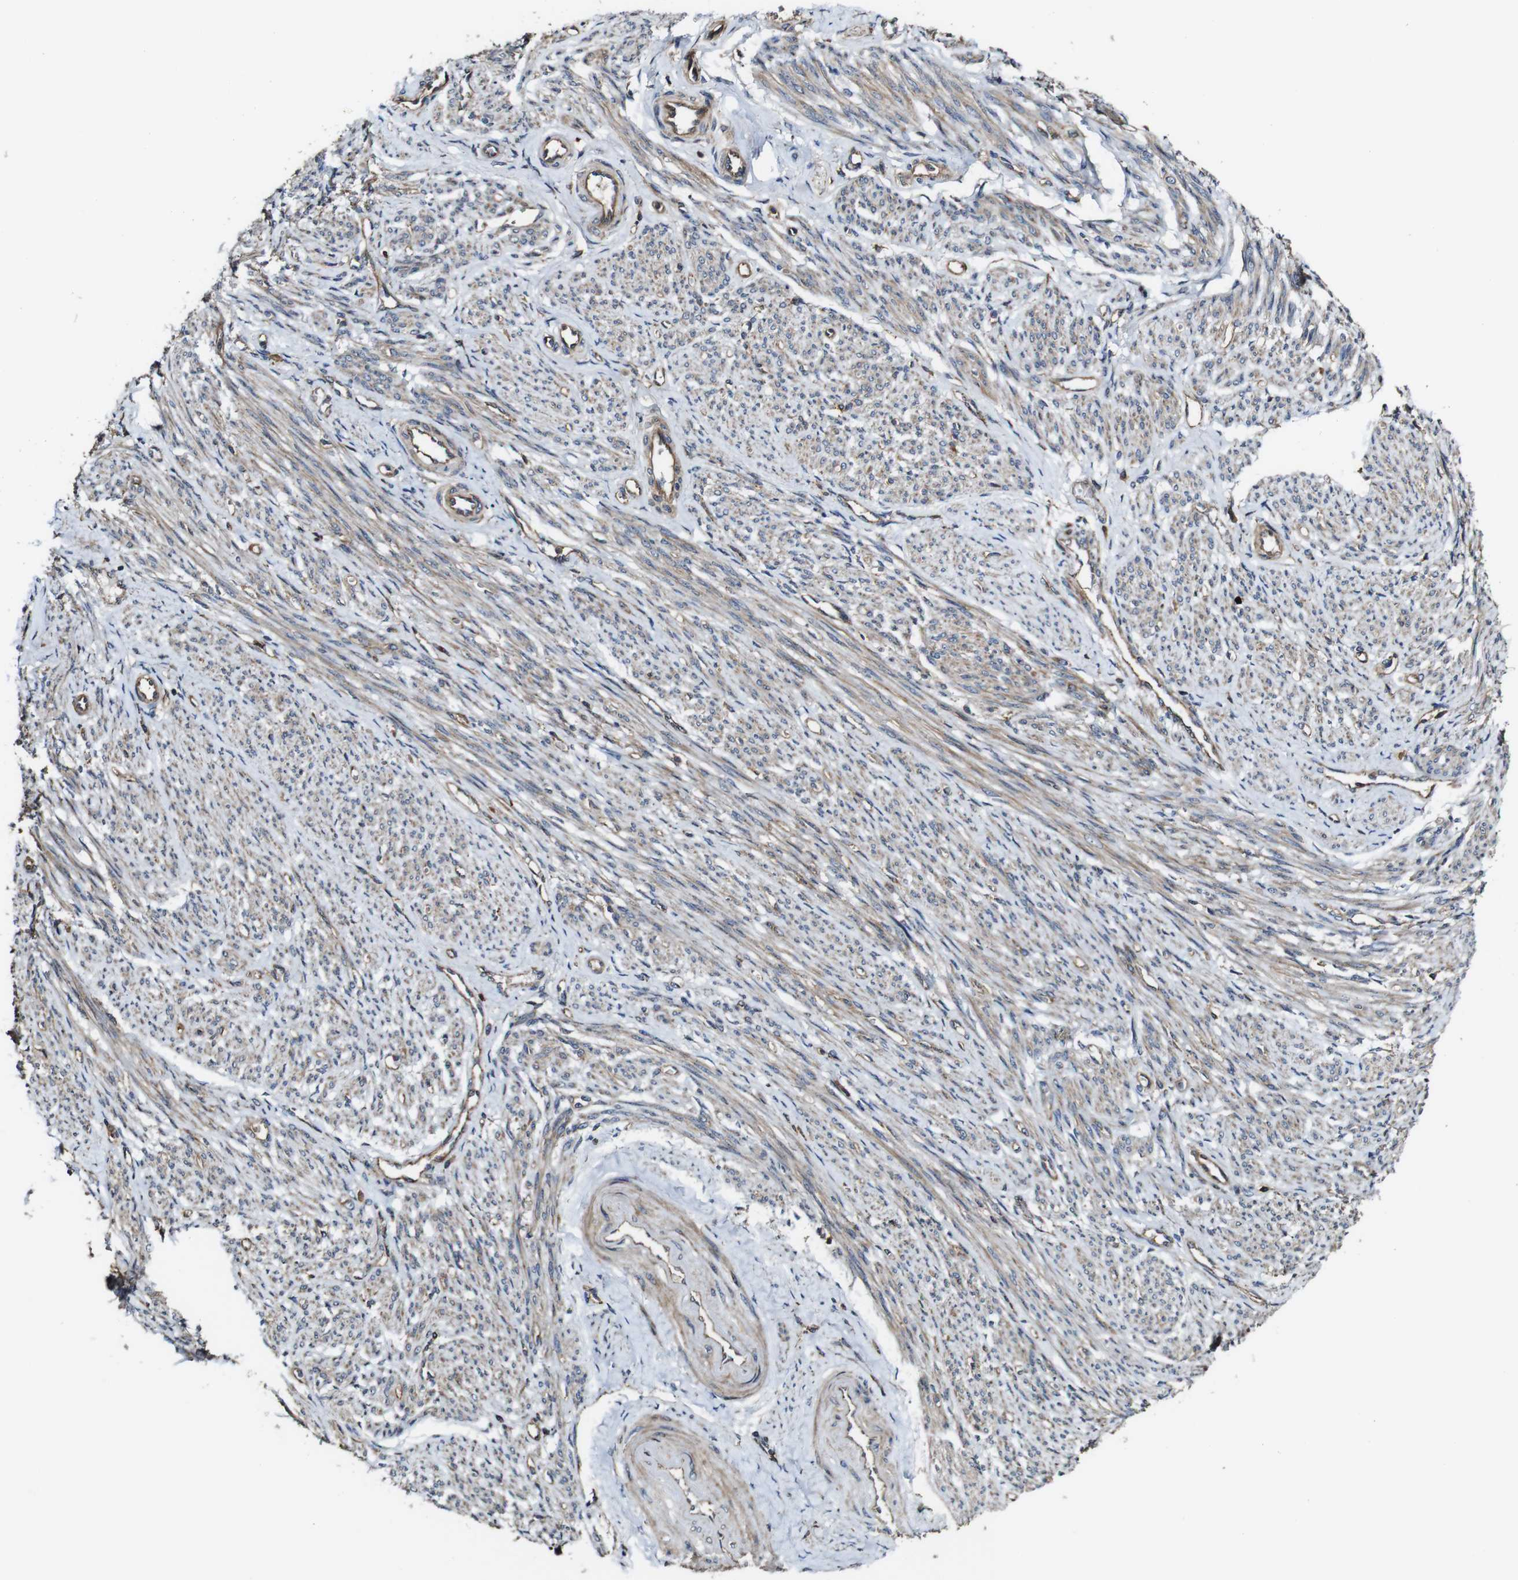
{"staining": {"intensity": "strong", "quantity": "25%-75%", "location": "cytoplasmic/membranous"}, "tissue": "smooth muscle", "cell_type": "Smooth muscle cells", "image_type": "normal", "snomed": [{"axis": "morphology", "description": "Normal tissue, NOS"}, {"axis": "topography", "description": "Smooth muscle"}], "caption": "A histopathology image of human smooth muscle stained for a protein exhibits strong cytoplasmic/membranous brown staining in smooth muscle cells. Immunohistochemistry stains the protein of interest in brown and the nuclei are stained blue.", "gene": "TNIK", "patient": {"sex": "female", "age": 65}}